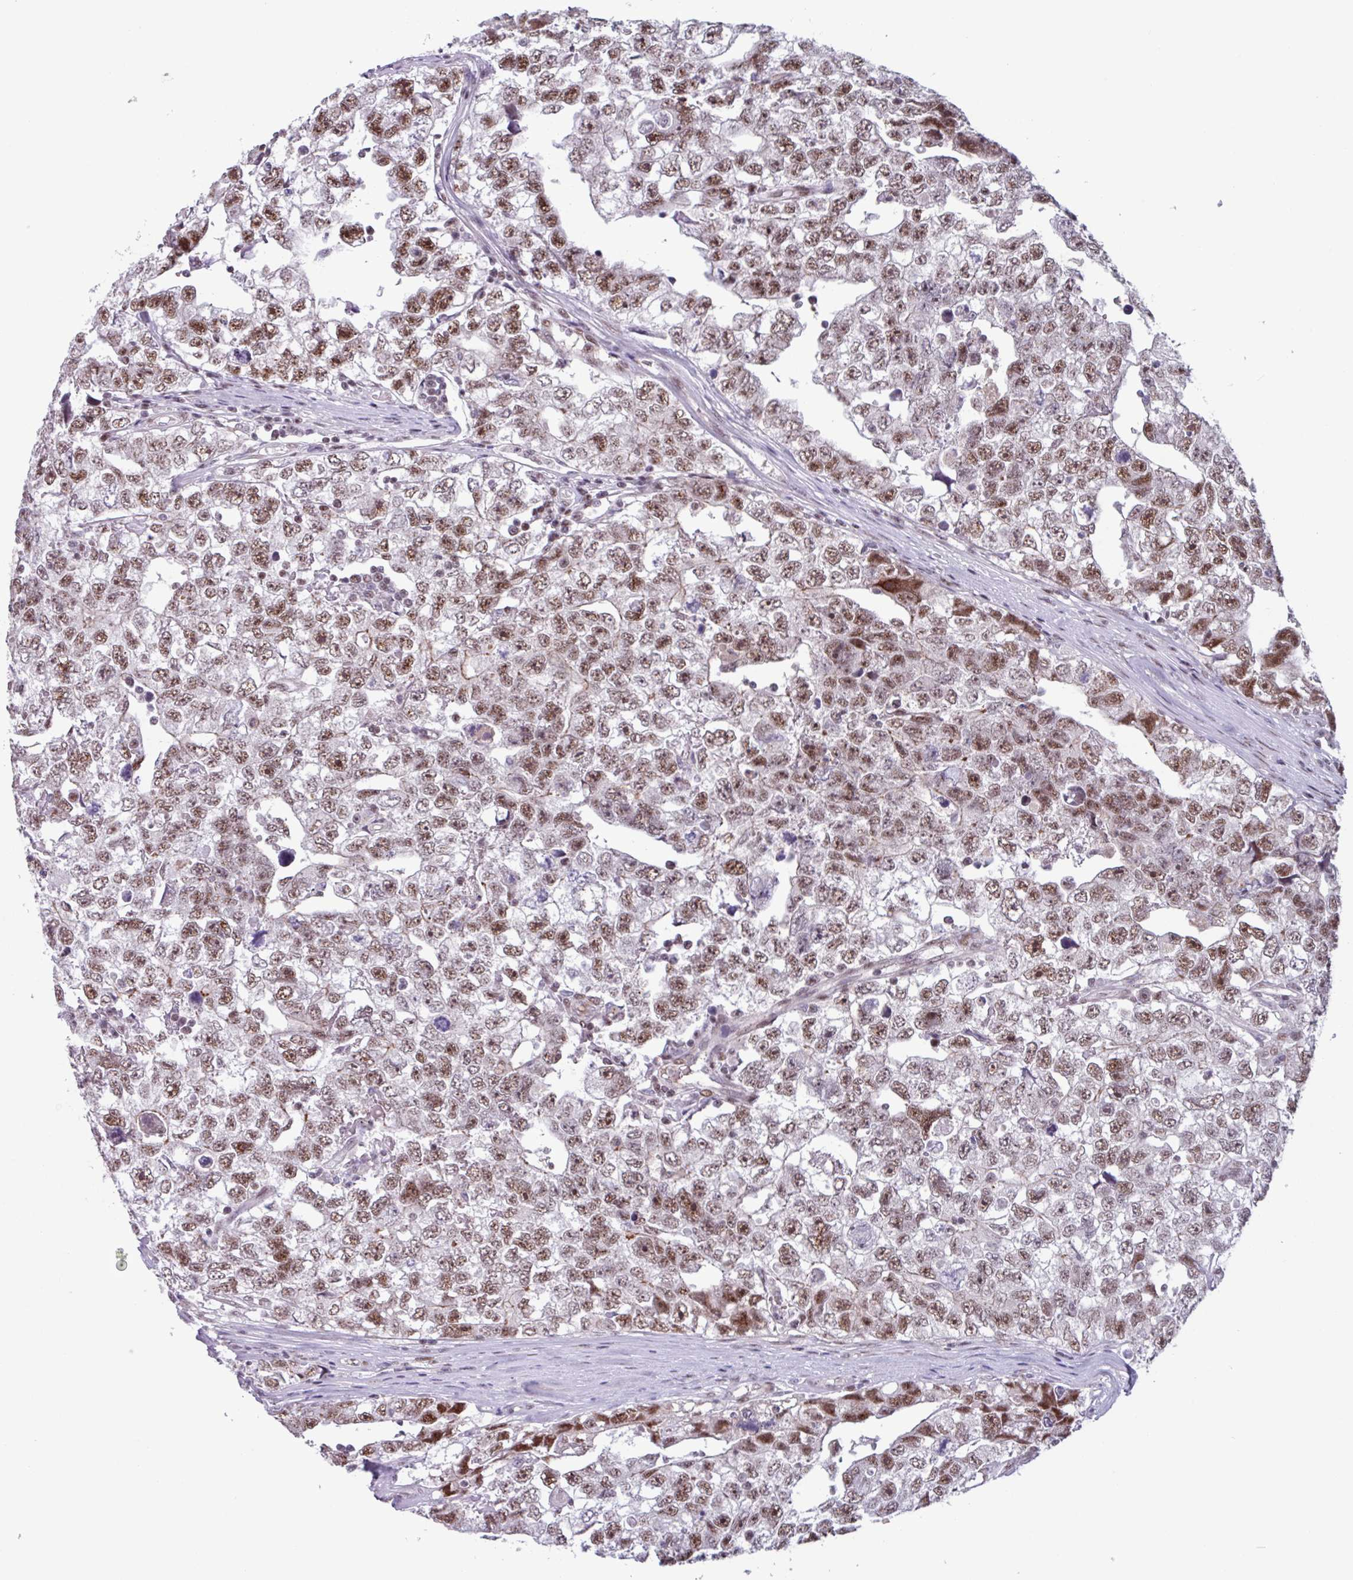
{"staining": {"intensity": "moderate", "quantity": ">75%", "location": "nuclear"}, "tissue": "testis cancer", "cell_type": "Tumor cells", "image_type": "cancer", "snomed": [{"axis": "morphology", "description": "Carcinoma, Embryonal, NOS"}, {"axis": "topography", "description": "Testis"}], "caption": "Tumor cells exhibit medium levels of moderate nuclear expression in about >75% of cells in testis cancer (embryonal carcinoma). (DAB (3,3'-diaminobenzidine) IHC, brown staining for protein, blue staining for nuclei).", "gene": "ZNF575", "patient": {"sex": "male", "age": 22}}